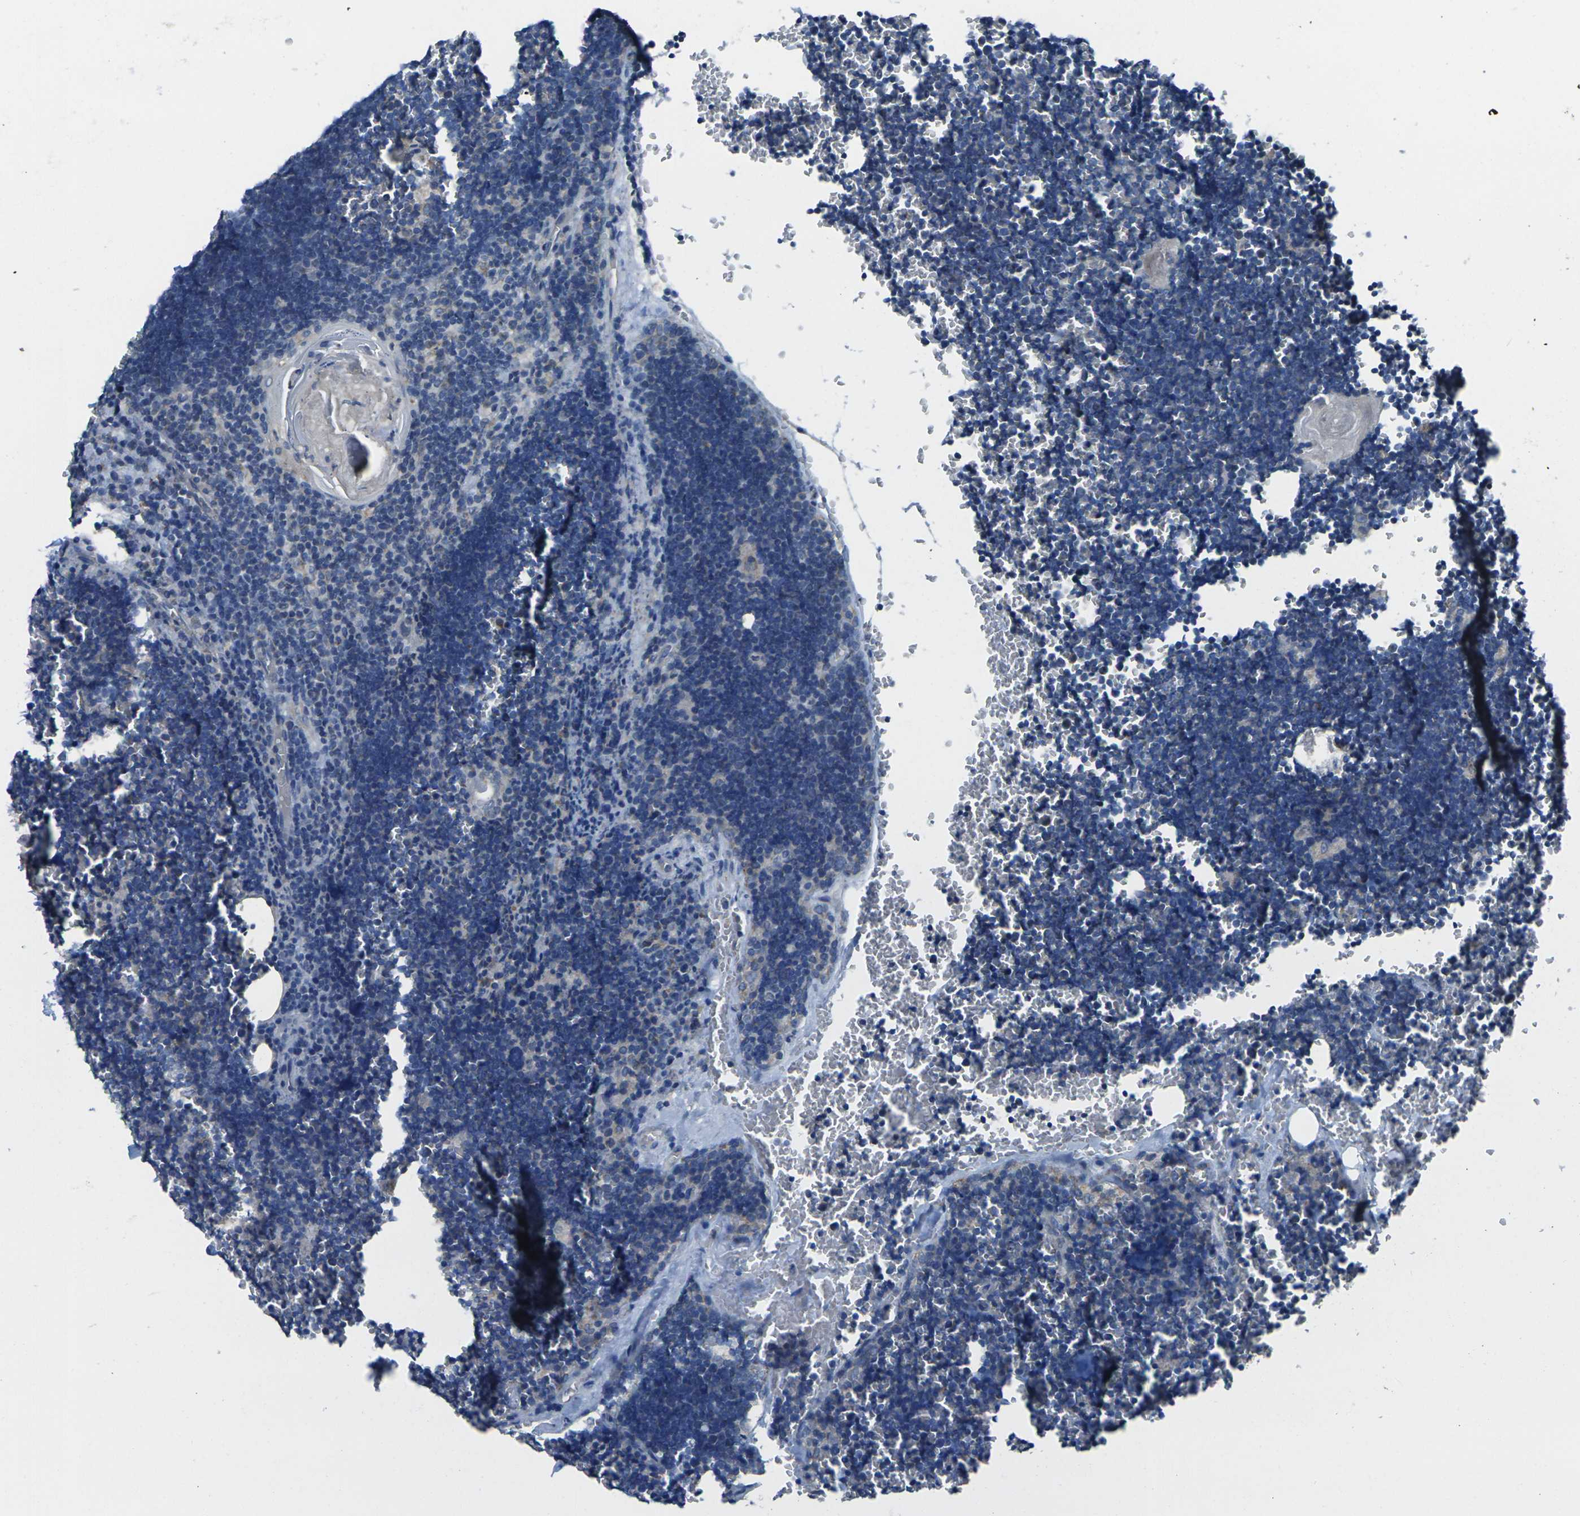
{"staining": {"intensity": "weak", "quantity": ">75%", "location": "cytoplasmic/membranous"}, "tissue": "lymph node", "cell_type": "Germinal center cells", "image_type": "normal", "snomed": [{"axis": "morphology", "description": "Normal tissue, NOS"}, {"axis": "topography", "description": "Lymph node"}], "caption": "An immunohistochemistry histopathology image of normal tissue is shown. Protein staining in brown labels weak cytoplasmic/membranous positivity in lymph node within germinal center cells. (Brightfield microscopy of DAB IHC at high magnification).", "gene": "TMEM120B", "patient": {"sex": "male", "age": 33}}